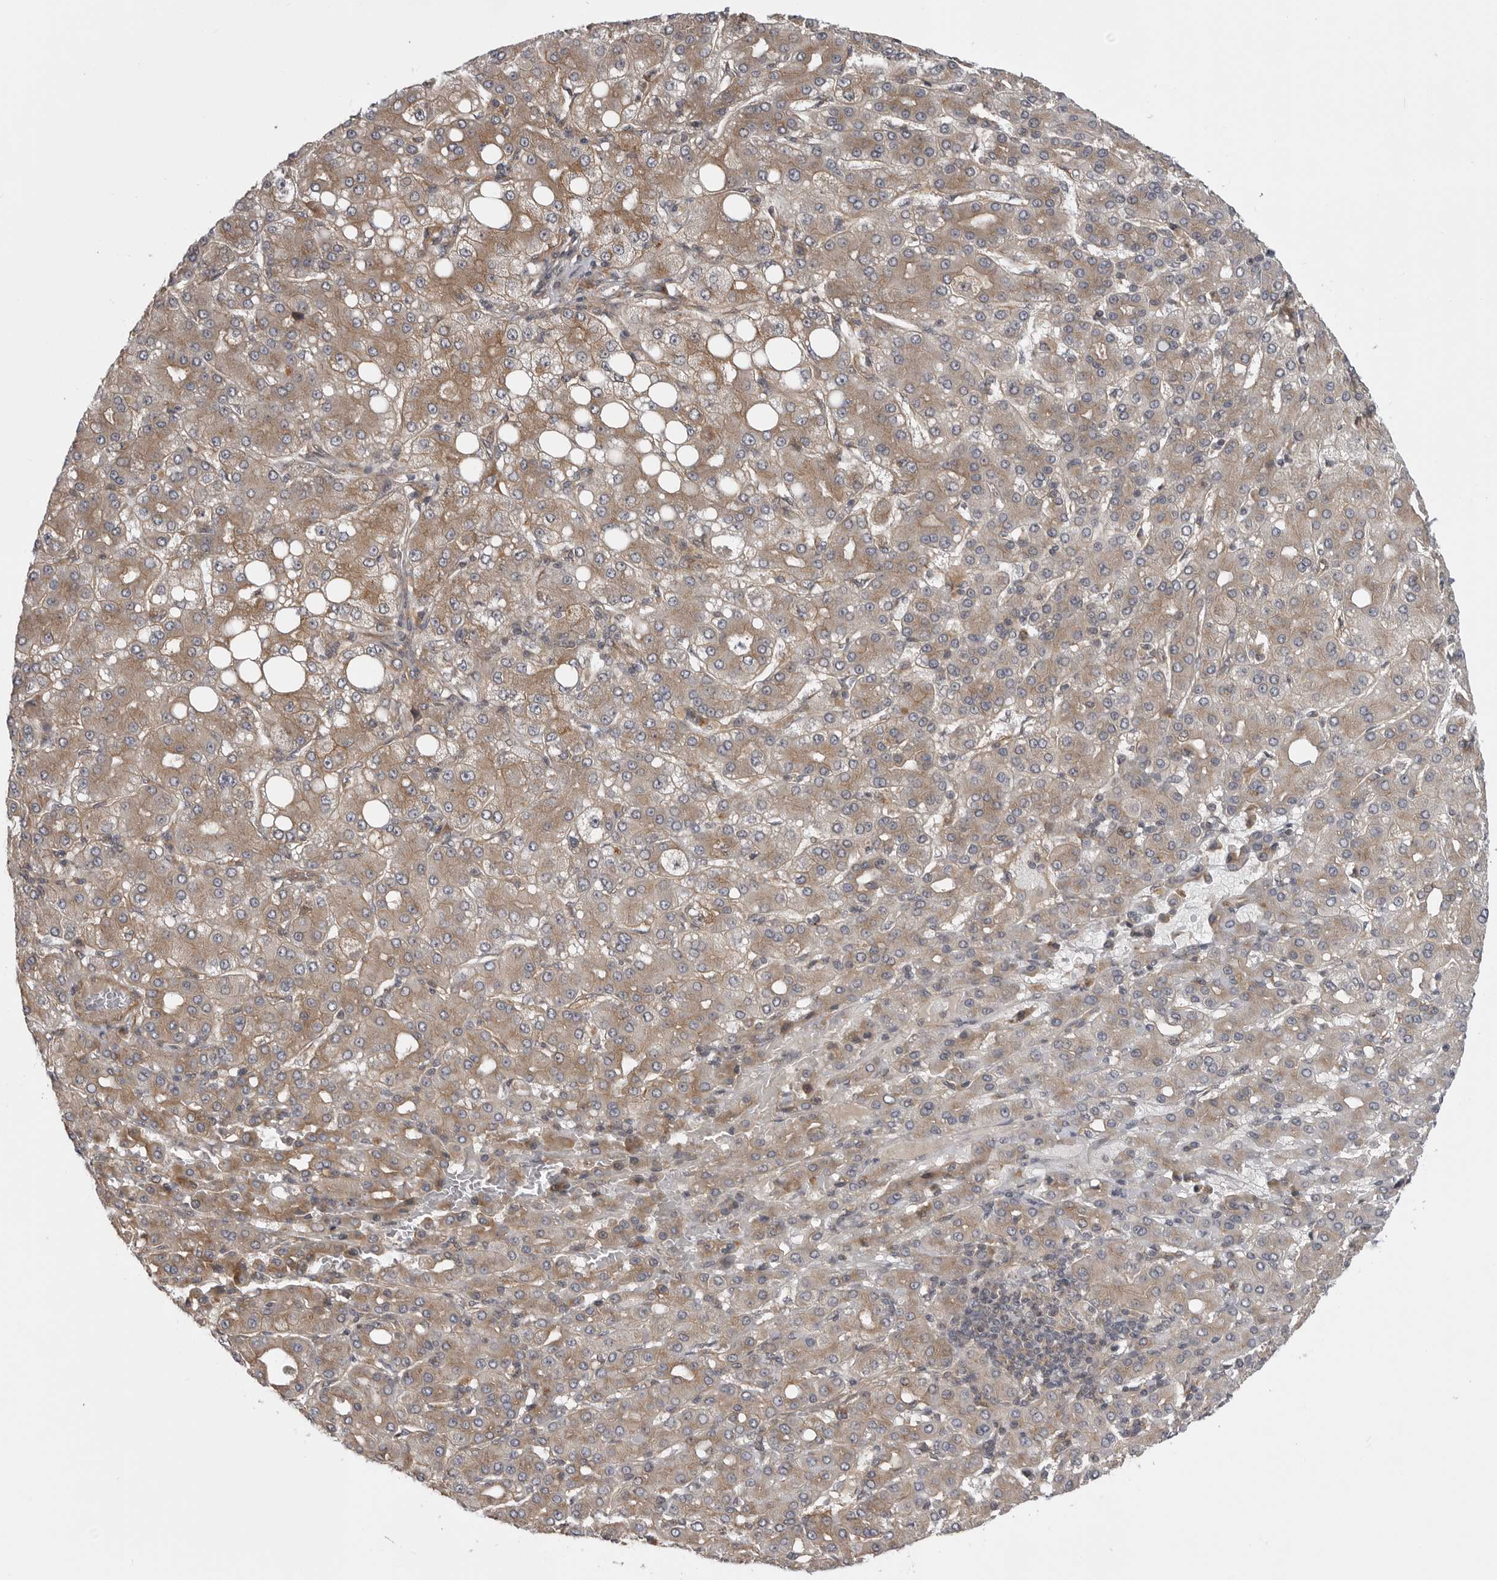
{"staining": {"intensity": "moderate", "quantity": ">75%", "location": "cytoplasmic/membranous"}, "tissue": "liver cancer", "cell_type": "Tumor cells", "image_type": "cancer", "snomed": [{"axis": "morphology", "description": "Carcinoma, Hepatocellular, NOS"}, {"axis": "topography", "description": "Liver"}], "caption": "A photomicrograph of liver hepatocellular carcinoma stained for a protein shows moderate cytoplasmic/membranous brown staining in tumor cells.", "gene": "LRRC45", "patient": {"sex": "male", "age": 65}}